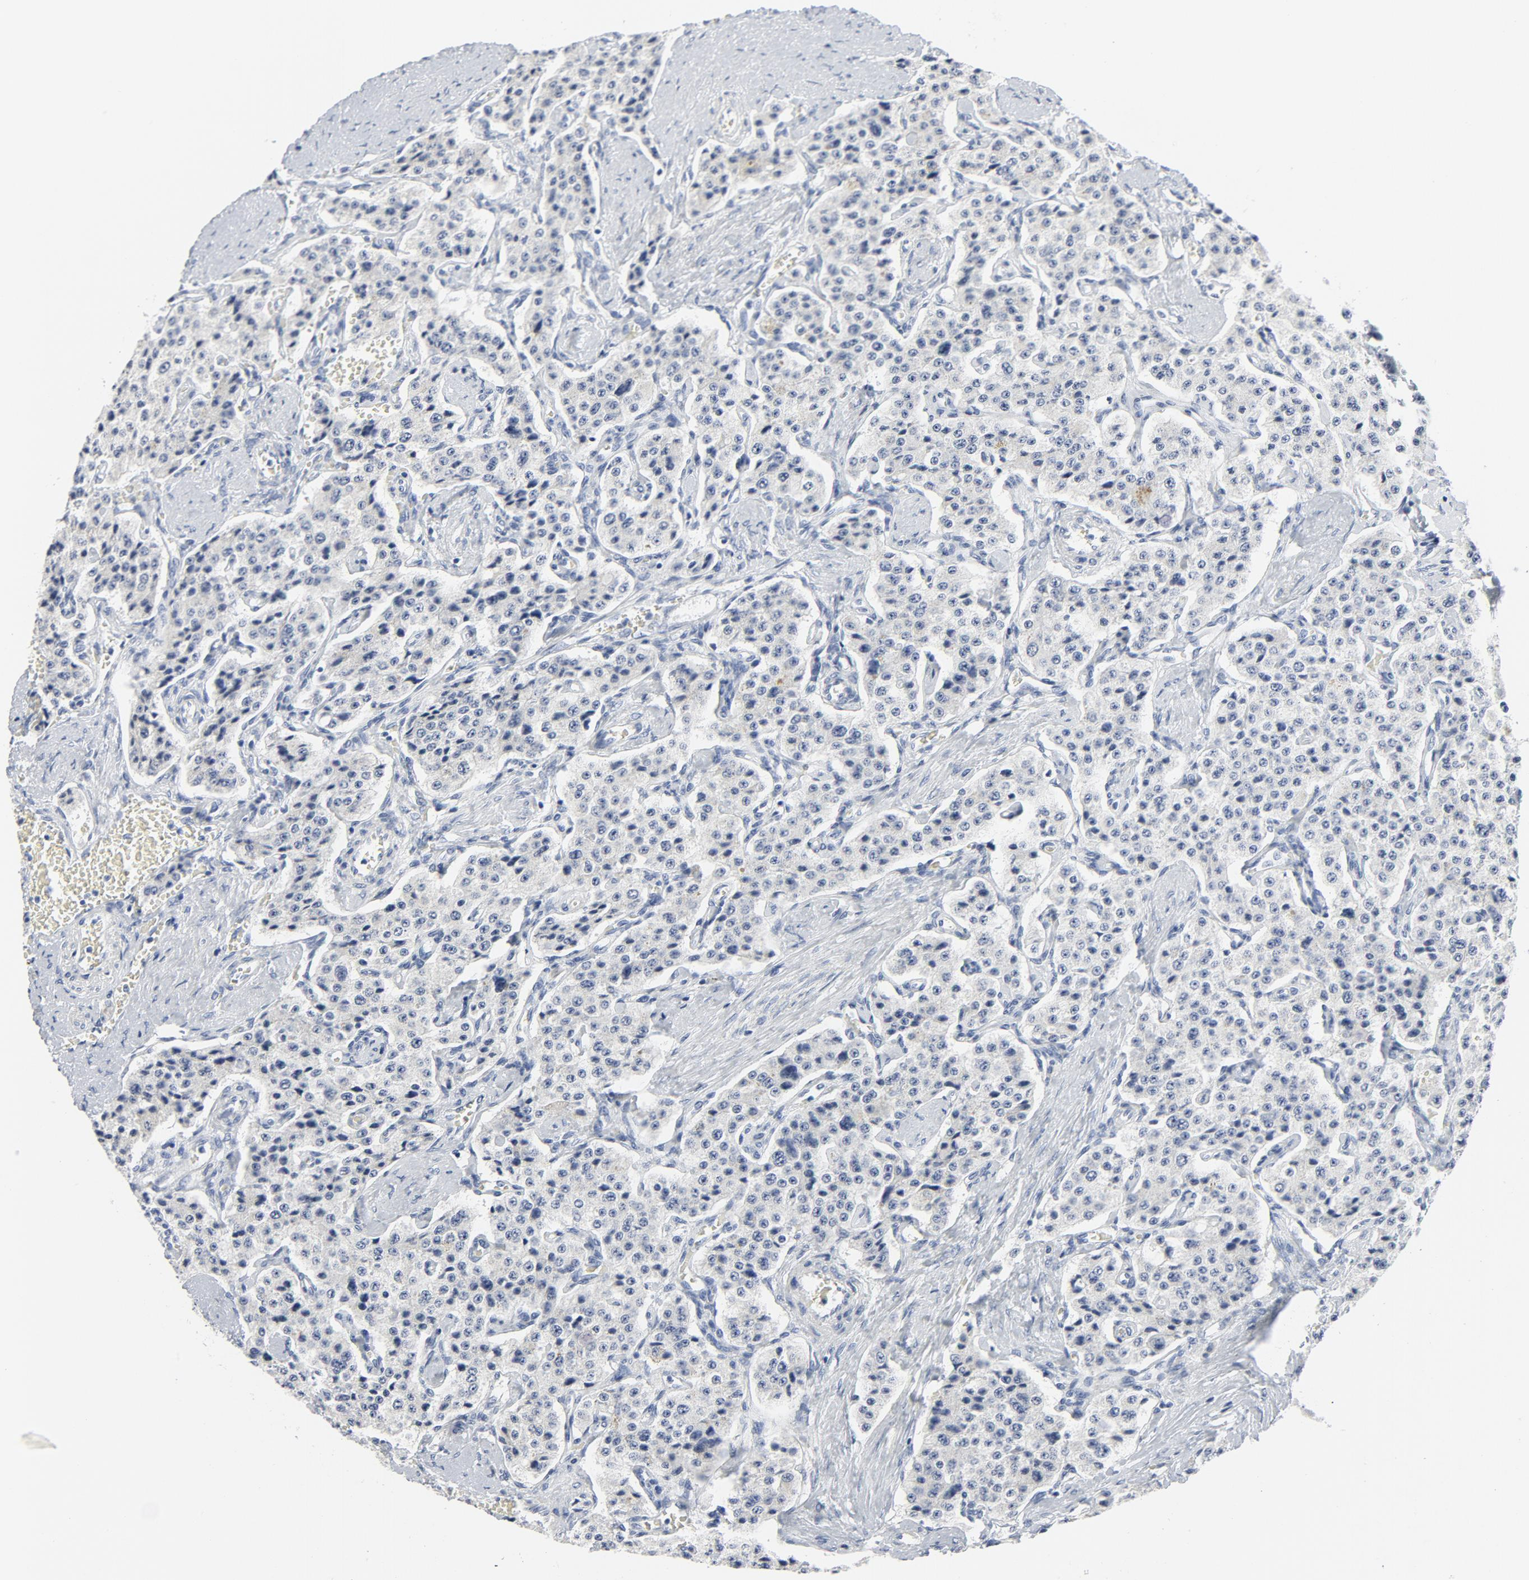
{"staining": {"intensity": "negative", "quantity": "none", "location": "none"}, "tissue": "carcinoid", "cell_type": "Tumor cells", "image_type": "cancer", "snomed": [{"axis": "morphology", "description": "Carcinoid, malignant, NOS"}, {"axis": "topography", "description": "Small intestine"}], "caption": "DAB (3,3'-diaminobenzidine) immunohistochemical staining of human carcinoid (malignant) demonstrates no significant expression in tumor cells.", "gene": "TUBB1", "patient": {"sex": "male", "age": 52}}